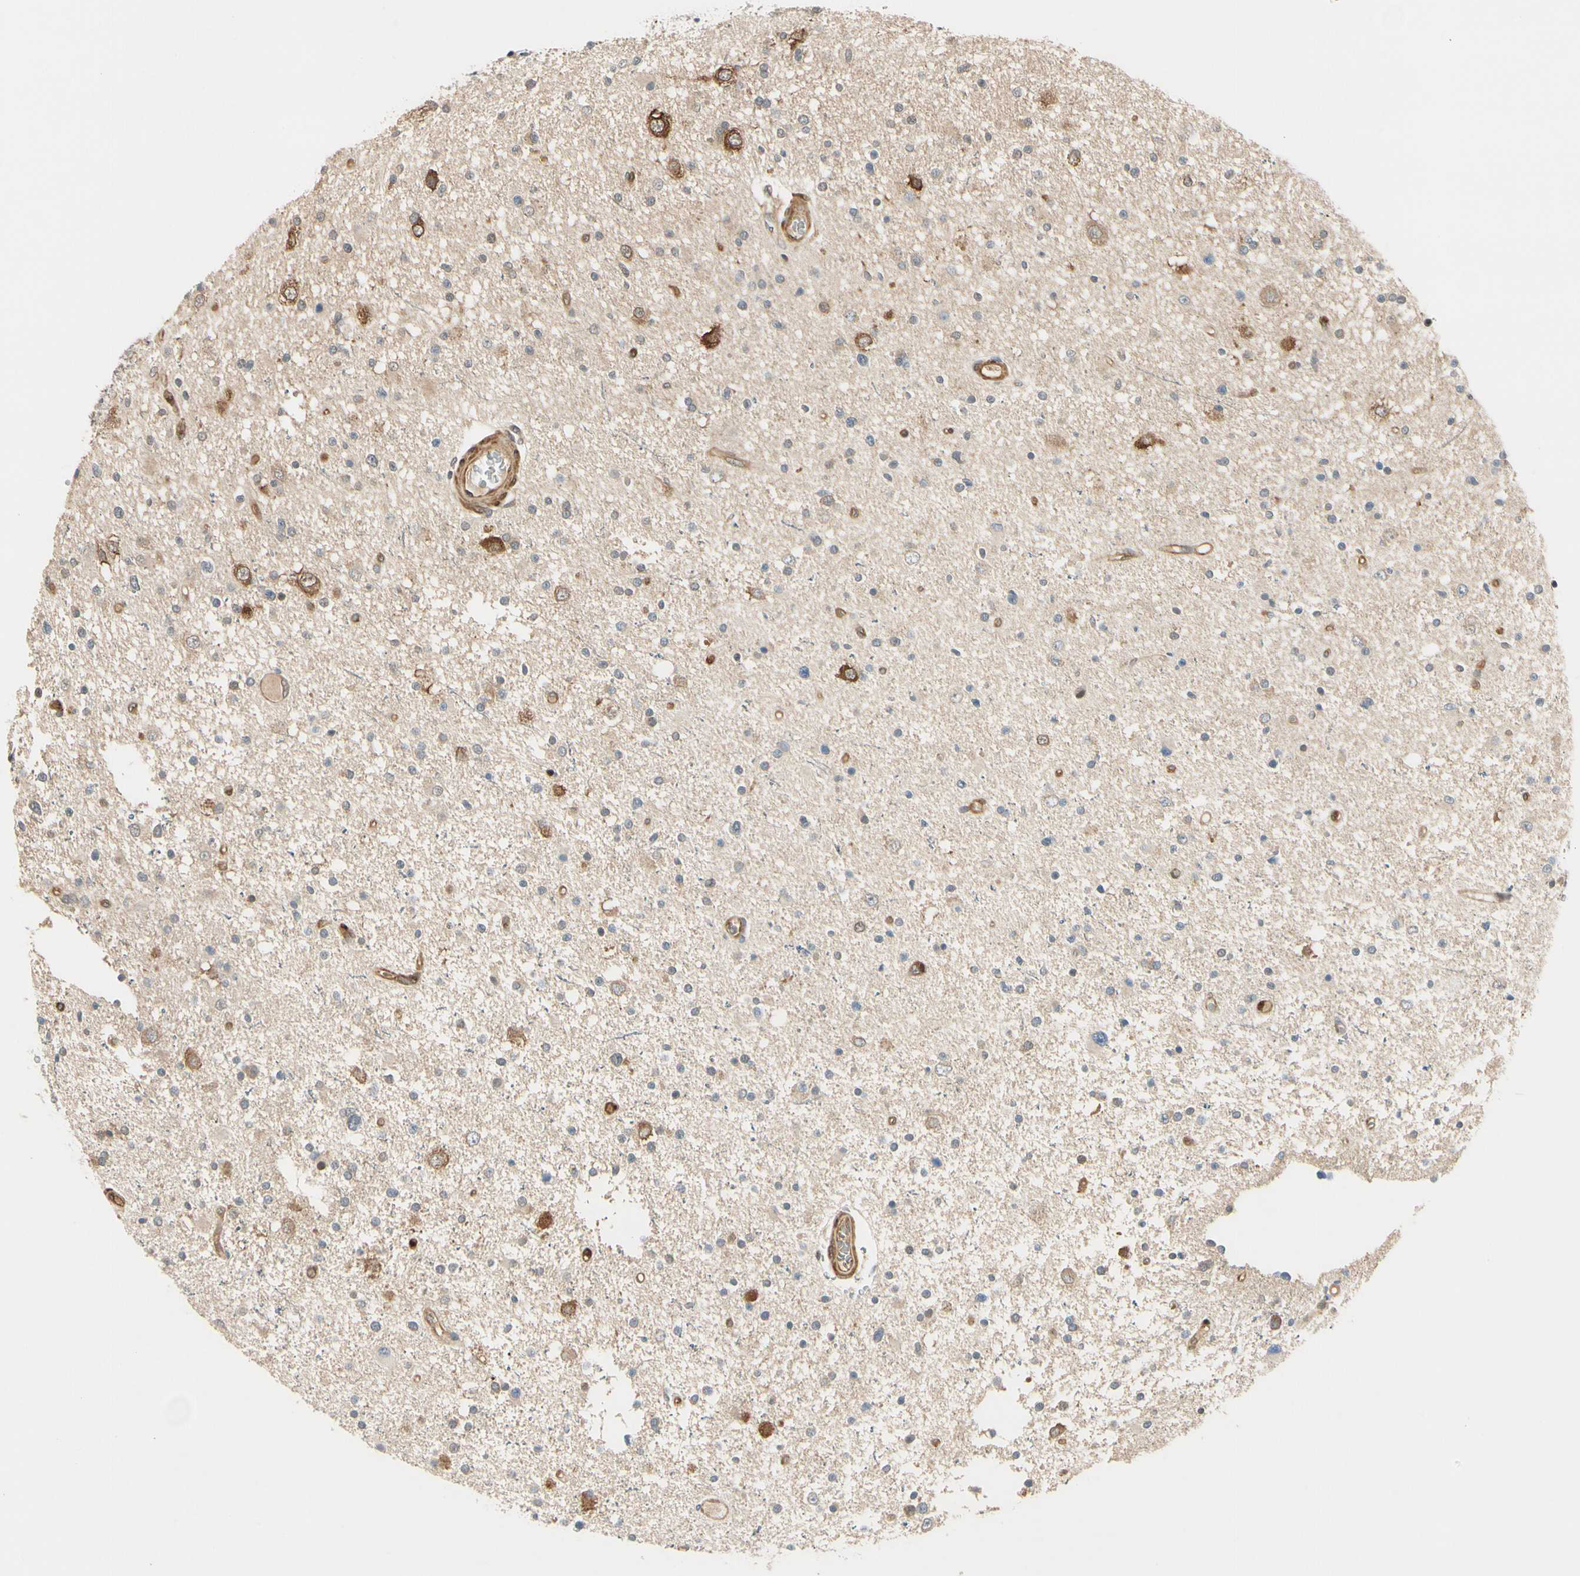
{"staining": {"intensity": "strong", "quantity": "<25%", "location": "cytoplasmic/membranous"}, "tissue": "glioma", "cell_type": "Tumor cells", "image_type": "cancer", "snomed": [{"axis": "morphology", "description": "Glioma, malignant, High grade"}, {"axis": "topography", "description": "Brain"}], "caption": "Protein expression analysis of glioma demonstrates strong cytoplasmic/membranous staining in about <25% of tumor cells.", "gene": "RASGRF1", "patient": {"sex": "male", "age": 33}}